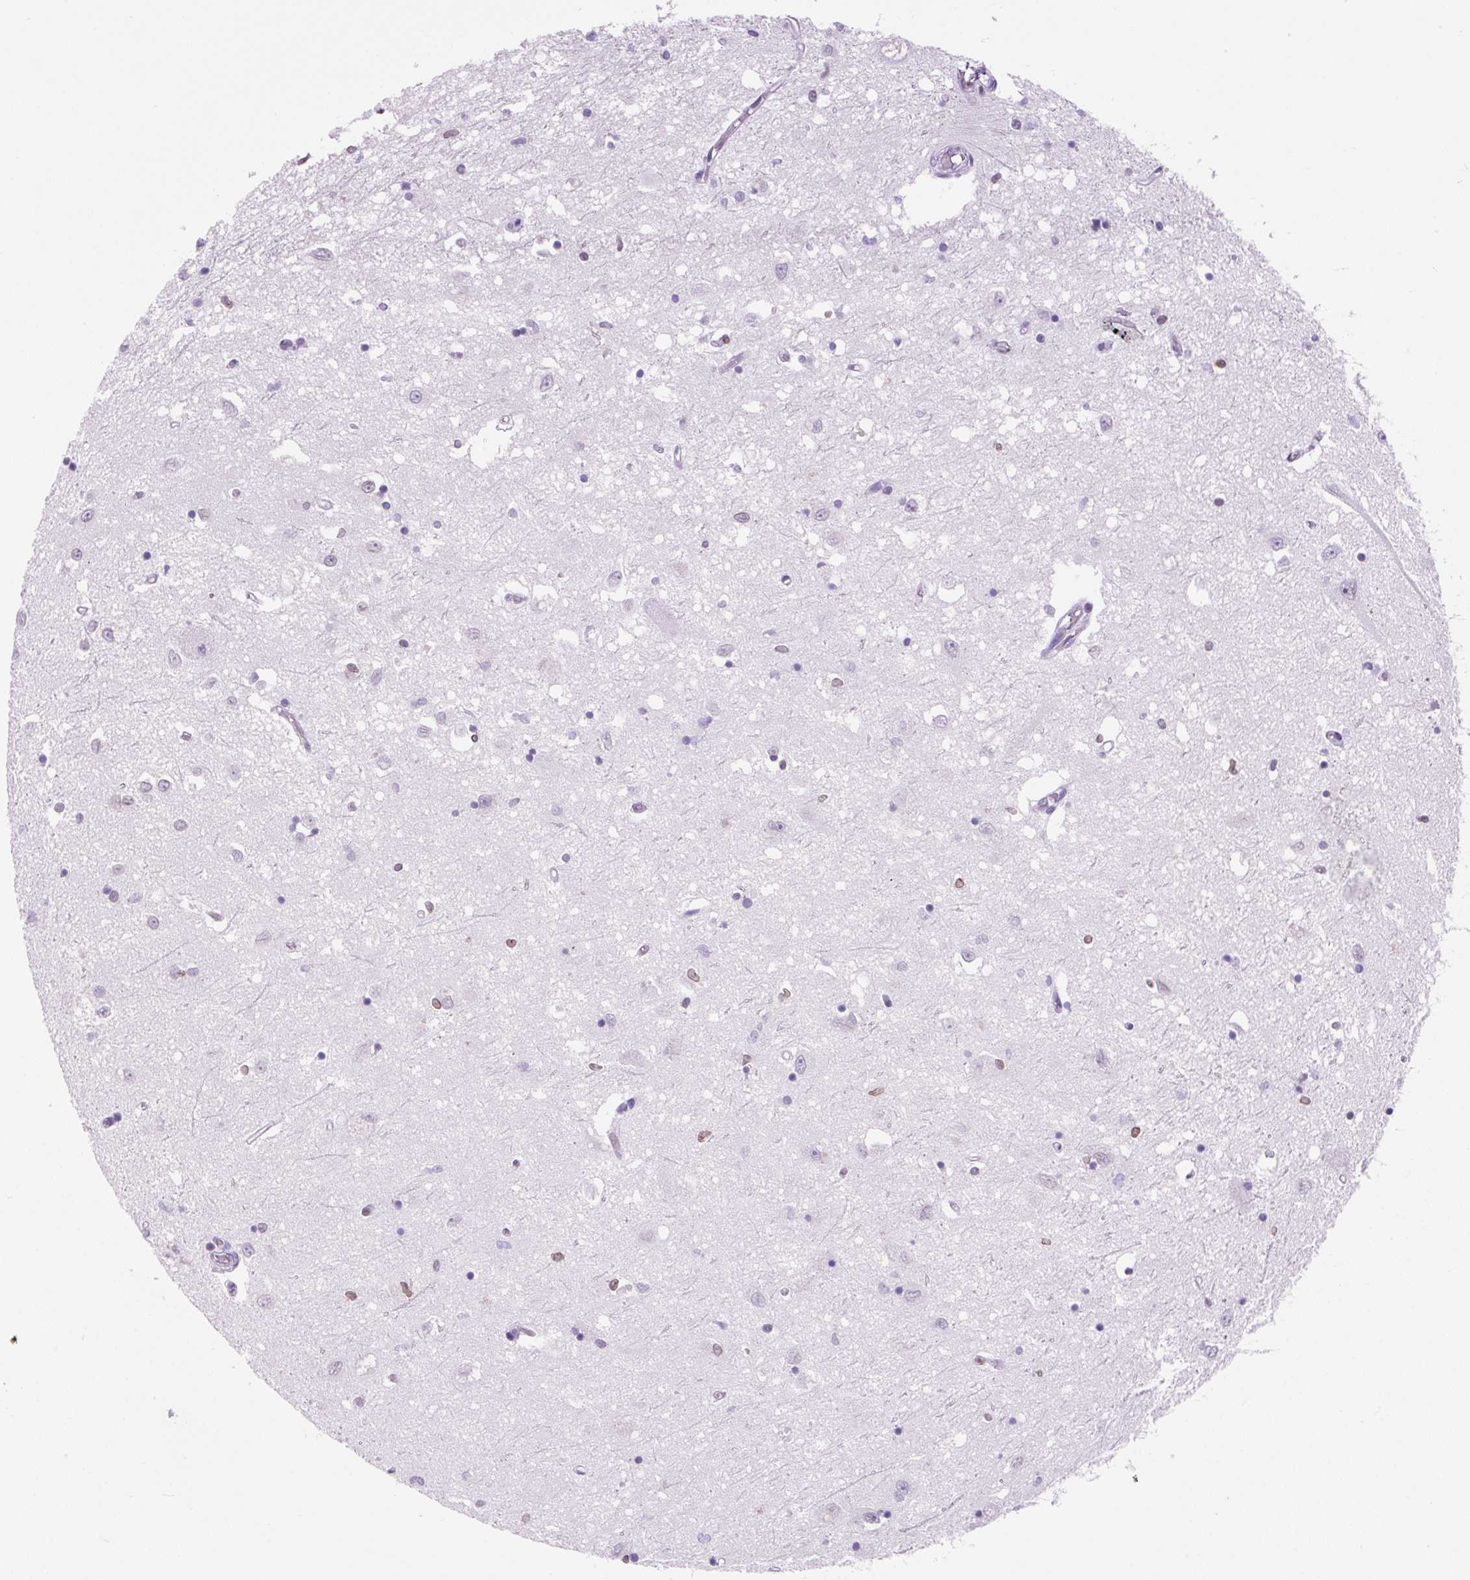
{"staining": {"intensity": "negative", "quantity": "none", "location": "none"}, "tissue": "caudate", "cell_type": "Glial cells", "image_type": "normal", "snomed": [{"axis": "morphology", "description": "Normal tissue, NOS"}, {"axis": "topography", "description": "Lateral ventricle wall"}], "caption": "High power microscopy histopathology image of an immunohistochemistry photomicrograph of benign caudate, revealing no significant positivity in glial cells.", "gene": "VPREB1", "patient": {"sex": "male", "age": 70}}